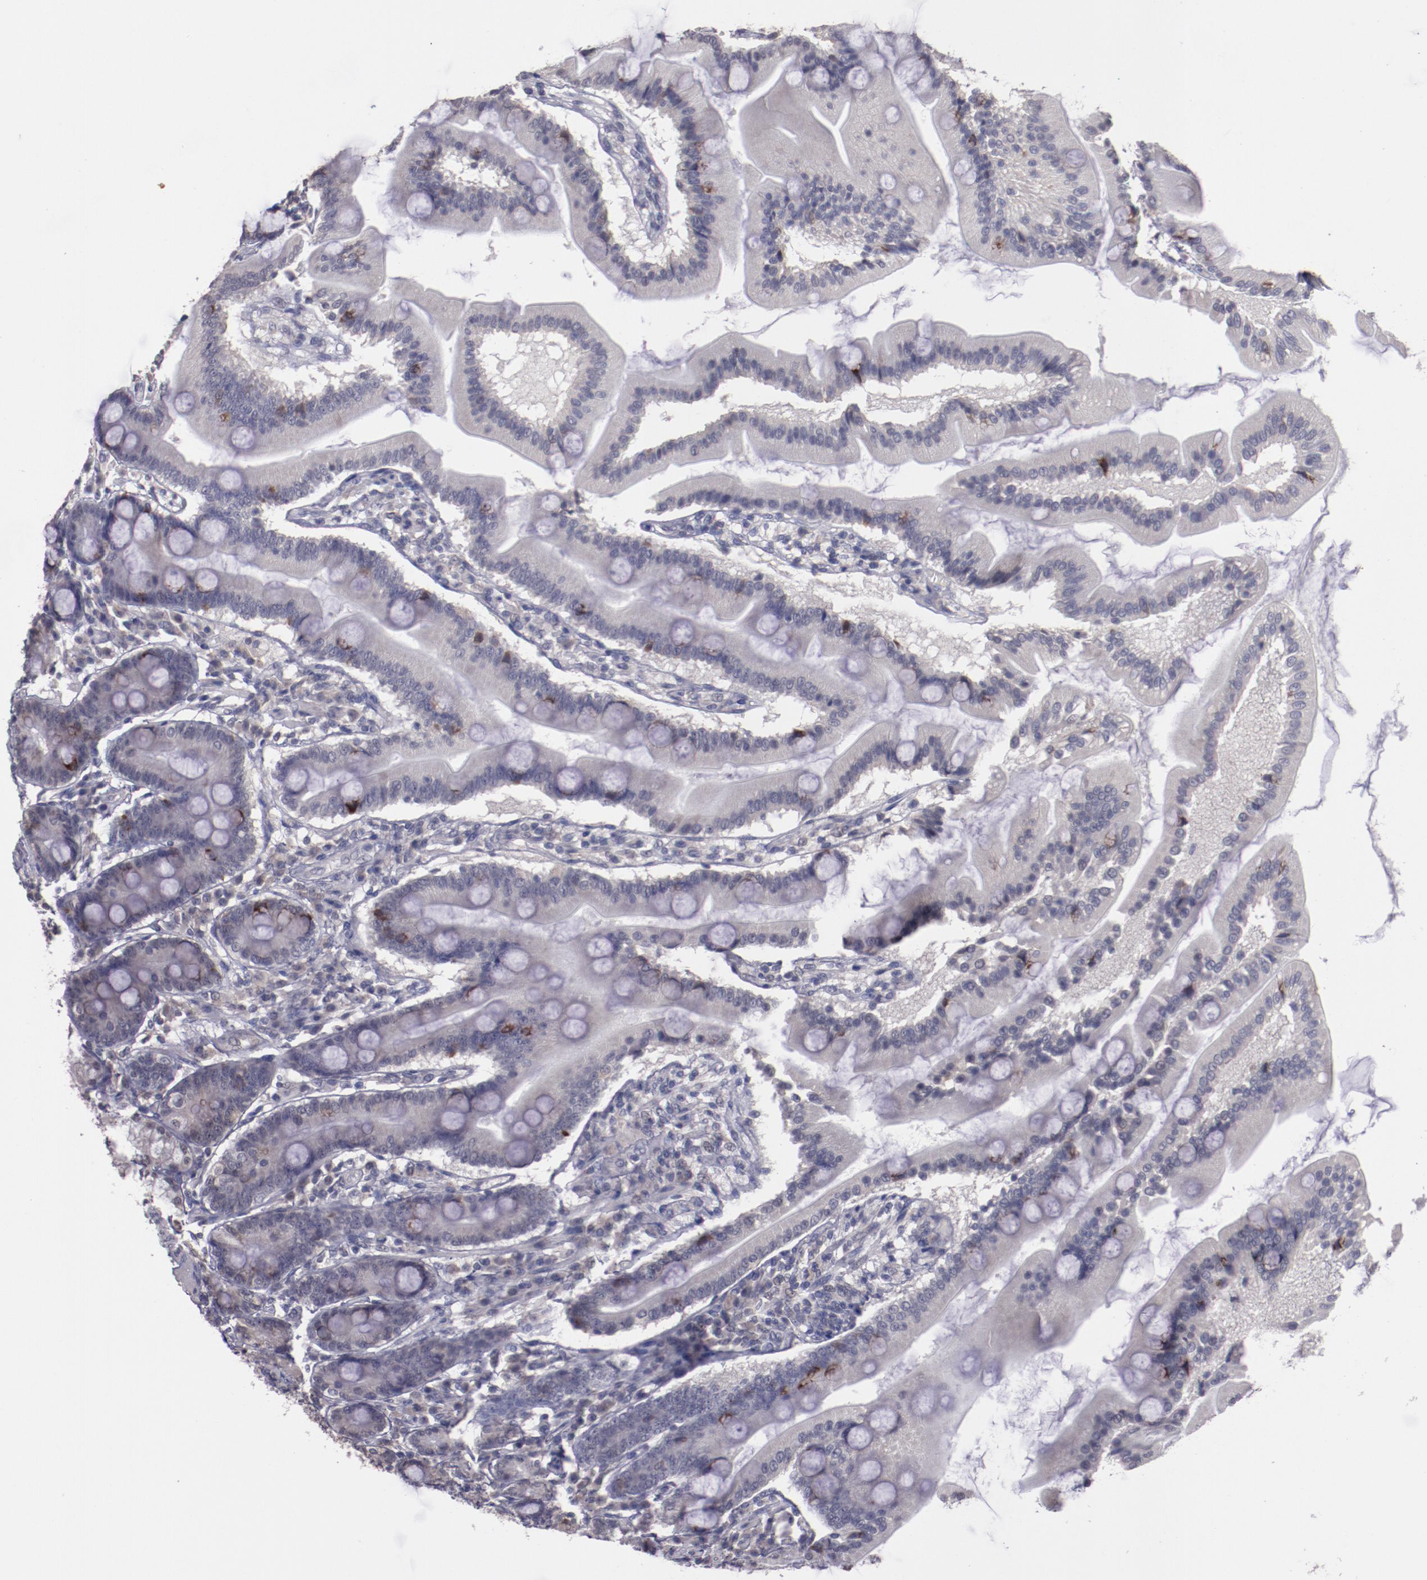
{"staining": {"intensity": "strong", "quantity": "<25%", "location": "cytoplasmic/membranous"}, "tissue": "duodenum", "cell_type": "Glandular cells", "image_type": "normal", "snomed": [{"axis": "morphology", "description": "Normal tissue, NOS"}, {"axis": "topography", "description": "Duodenum"}], "caption": "Immunohistochemical staining of unremarkable duodenum shows <25% levels of strong cytoplasmic/membranous protein expression in approximately <25% of glandular cells.", "gene": "NRXN3", "patient": {"sex": "female", "age": 64}}